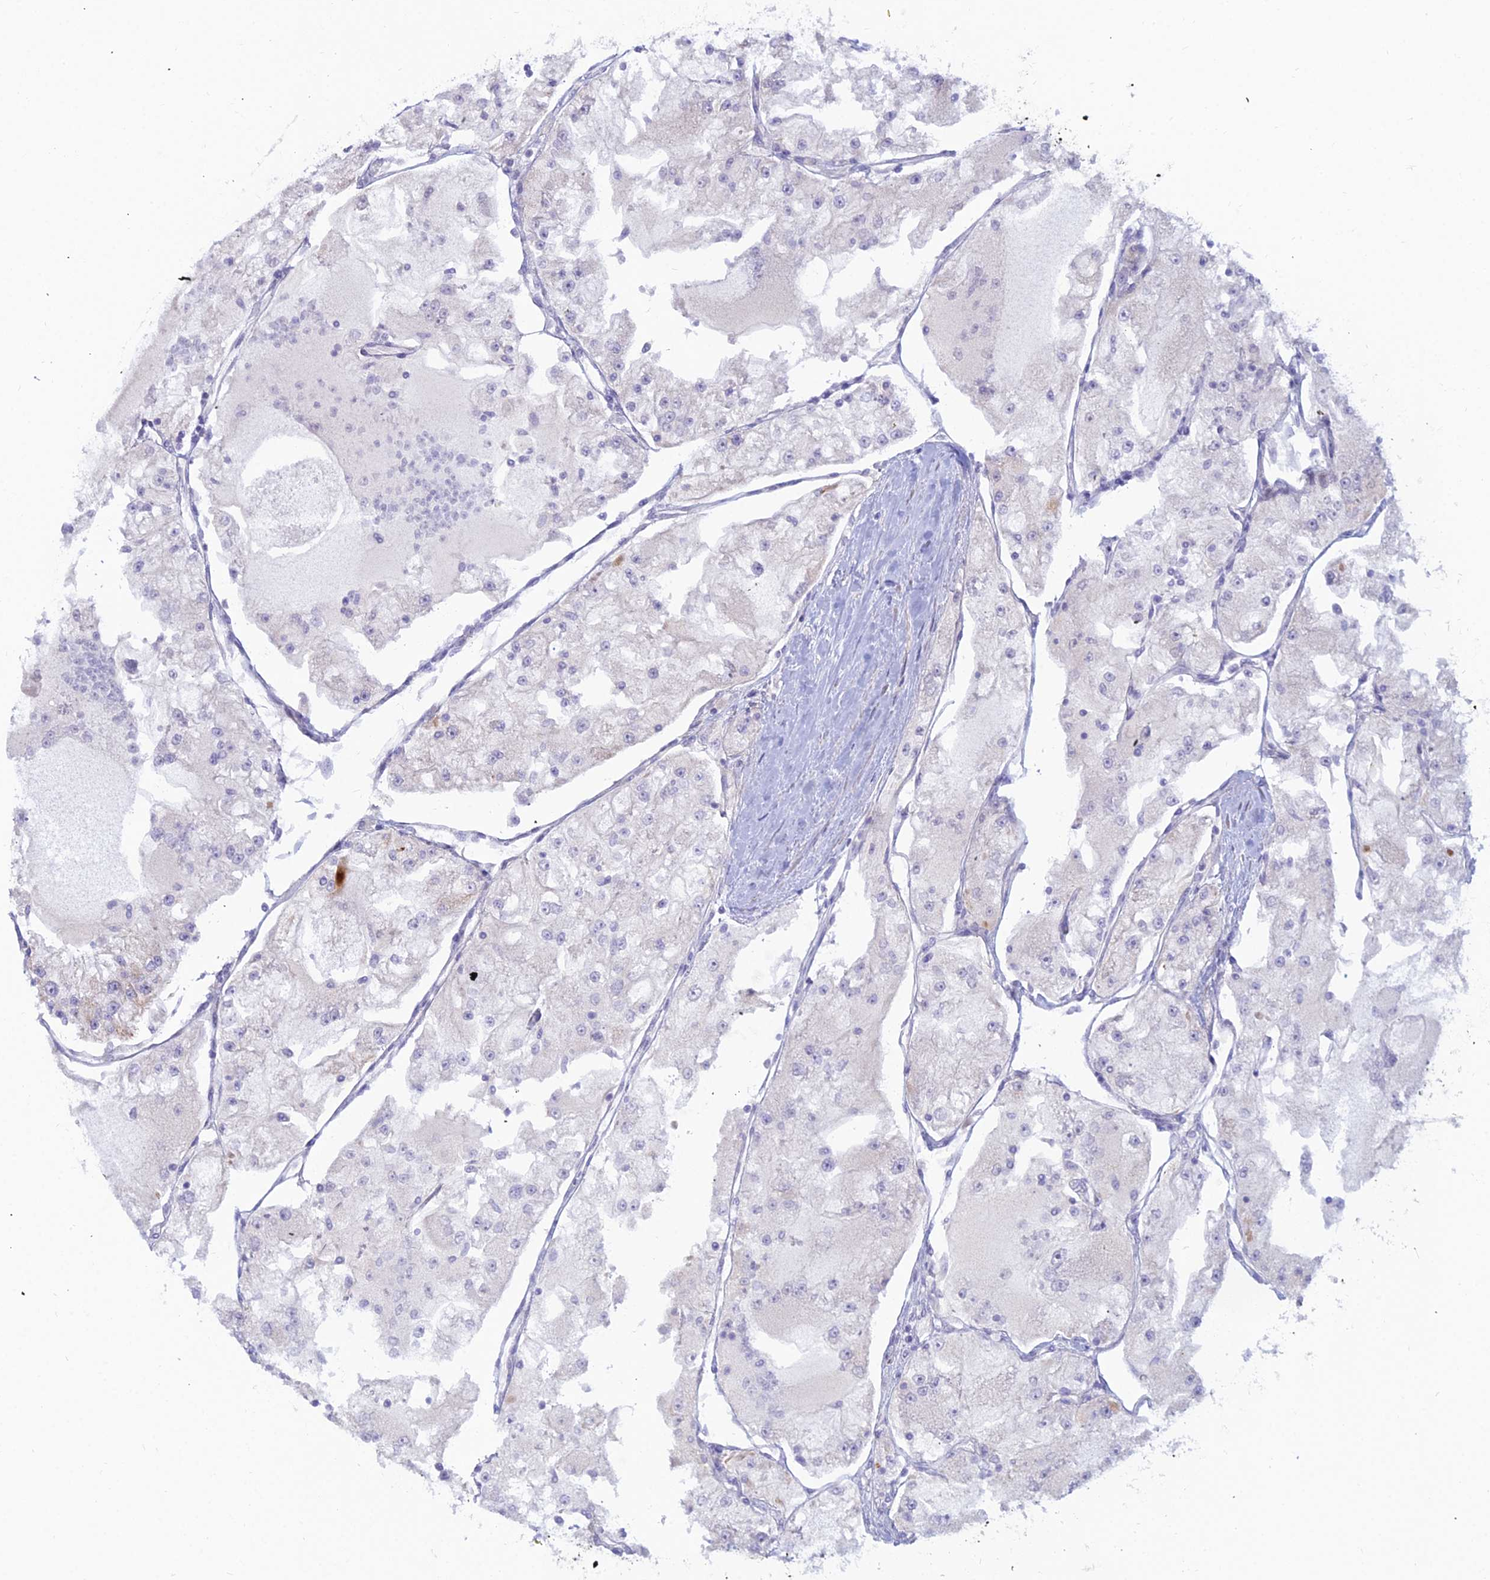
{"staining": {"intensity": "negative", "quantity": "none", "location": "none"}, "tissue": "renal cancer", "cell_type": "Tumor cells", "image_type": "cancer", "snomed": [{"axis": "morphology", "description": "Adenocarcinoma, NOS"}, {"axis": "topography", "description": "Kidney"}], "caption": "Tumor cells are negative for protein expression in human renal cancer (adenocarcinoma). (DAB (3,3'-diaminobenzidine) immunohistochemistry (IHC) visualized using brightfield microscopy, high magnification).", "gene": "SLC35F4", "patient": {"sex": "female", "age": 72}}